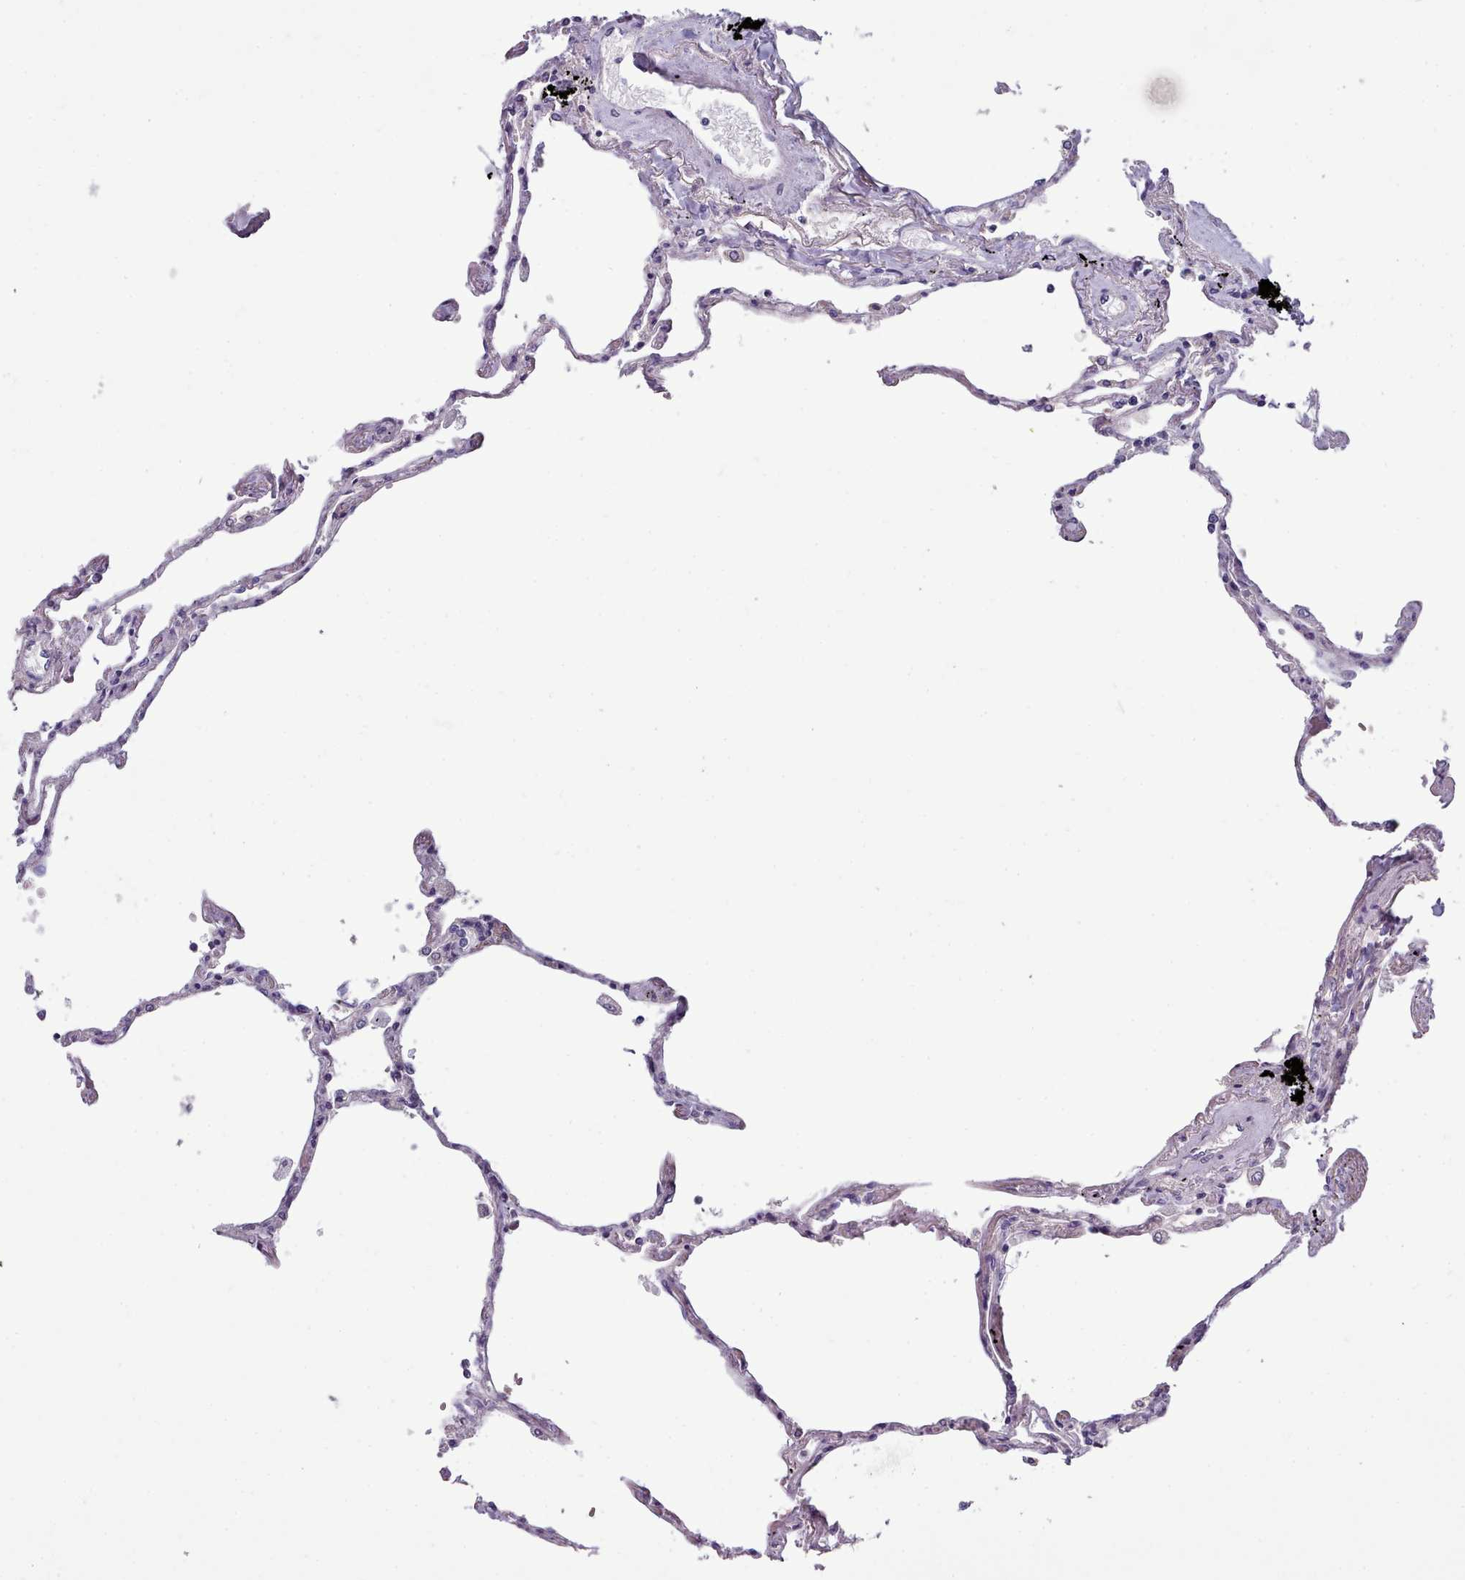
{"staining": {"intensity": "weak", "quantity": "<25%", "location": "cytoplasmic/membranous"}, "tissue": "lung", "cell_type": "Alveolar cells", "image_type": "normal", "snomed": [{"axis": "morphology", "description": "Normal tissue, NOS"}, {"axis": "topography", "description": "Lung"}], "caption": "A high-resolution image shows immunohistochemistry staining of benign lung, which exhibits no significant positivity in alveolar cells.", "gene": "DPF1", "patient": {"sex": "female", "age": 67}}